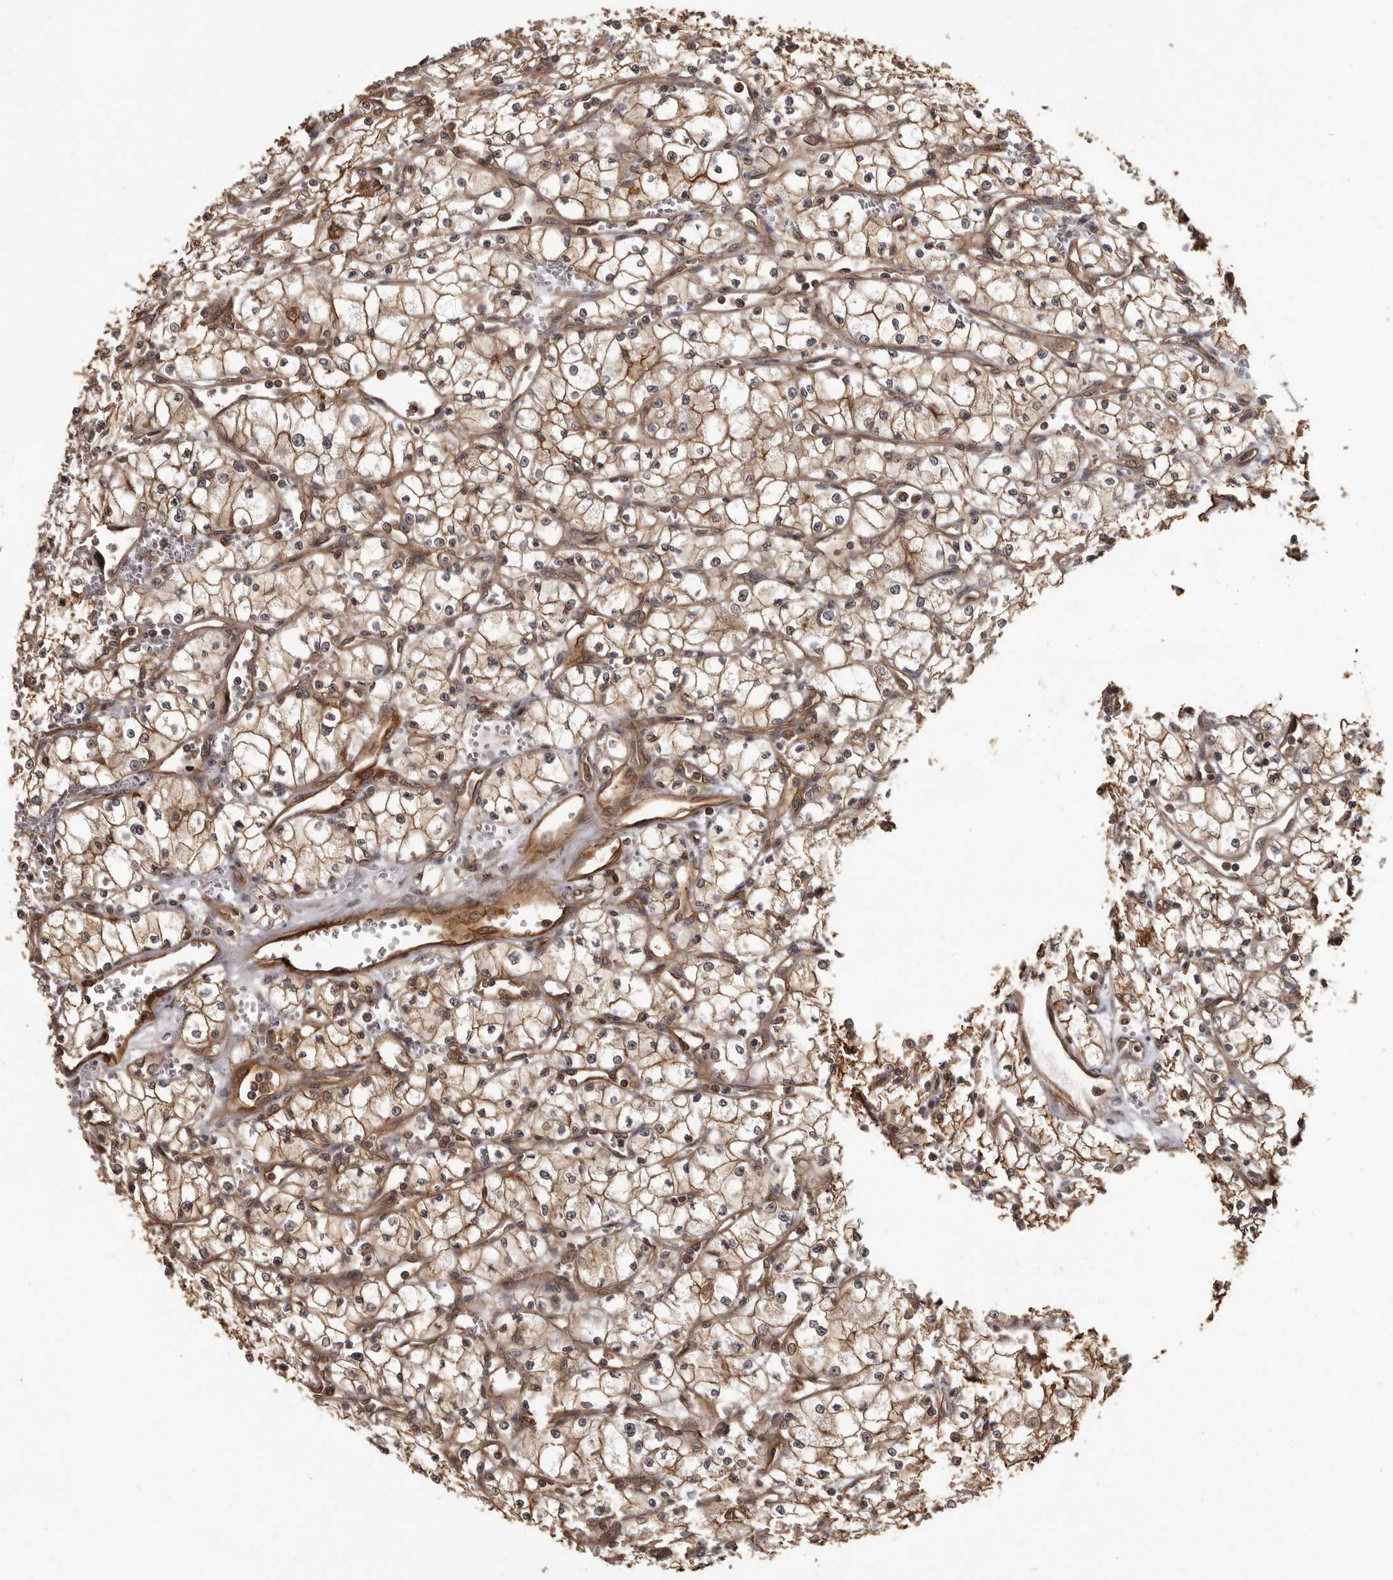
{"staining": {"intensity": "moderate", "quantity": ">75%", "location": "cytoplasmic/membranous"}, "tissue": "renal cancer", "cell_type": "Tumor cells", "image_type": "cancer", "snomed": [{"axis": "morphology", "description": "Adenocarcinoma, NOS"}, {"axis": "topography", "description": "Kidney"}], "caption": "About >75% of tumor cells in human renal cancer (adenocarcinoma) reveal moderate cytoplasmic/membranous protein expression as visualized by brown immunohistochemical staining.", "gene": "SLITRK6", "patient": {"sex": "male", "age": 59}}